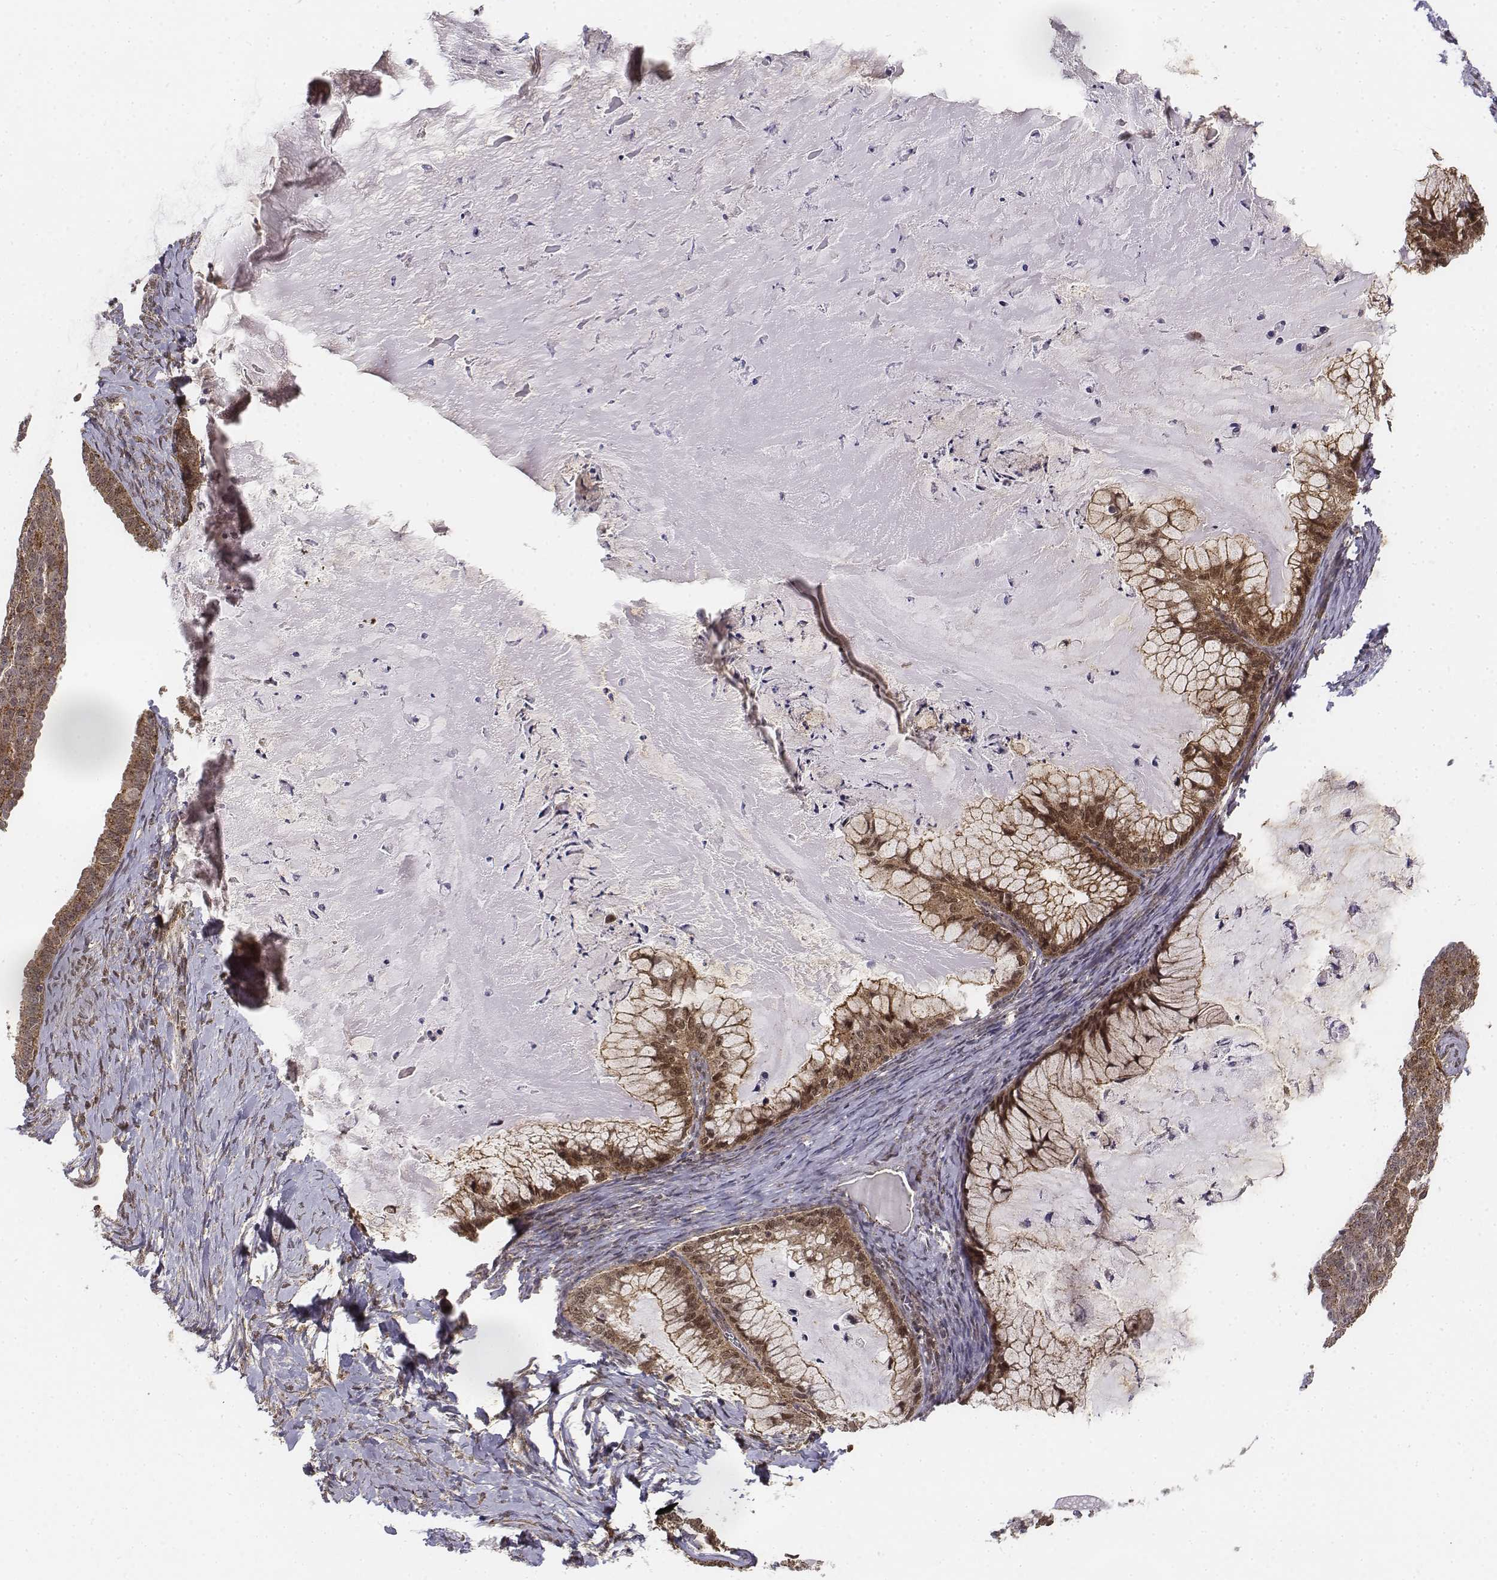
{"staining": {"intensity": "moderate", "quantity": ">75%", "location": "cytoplasmic/membranous,nuclear"}, "tissue": "ovarian cancer", "cell_type": "Tumor cells", "image_type": "cancer", "snomed": [{"axis": "morphology", "description": "Cystadenocarcinoma, mucinous, NOS"}, {"axis": "topography", "description": "Ovary"}], "caption": "The histopathology image exhibits staining of mucinous cystadenocarcinoma (ovarian), revealing moderate cytoplasmic/membranous and nuclear protein positivity (brown color) within tumor cells.", "gene": "ZFYVE19", "patient": {"sex": "female", "age": 72}}